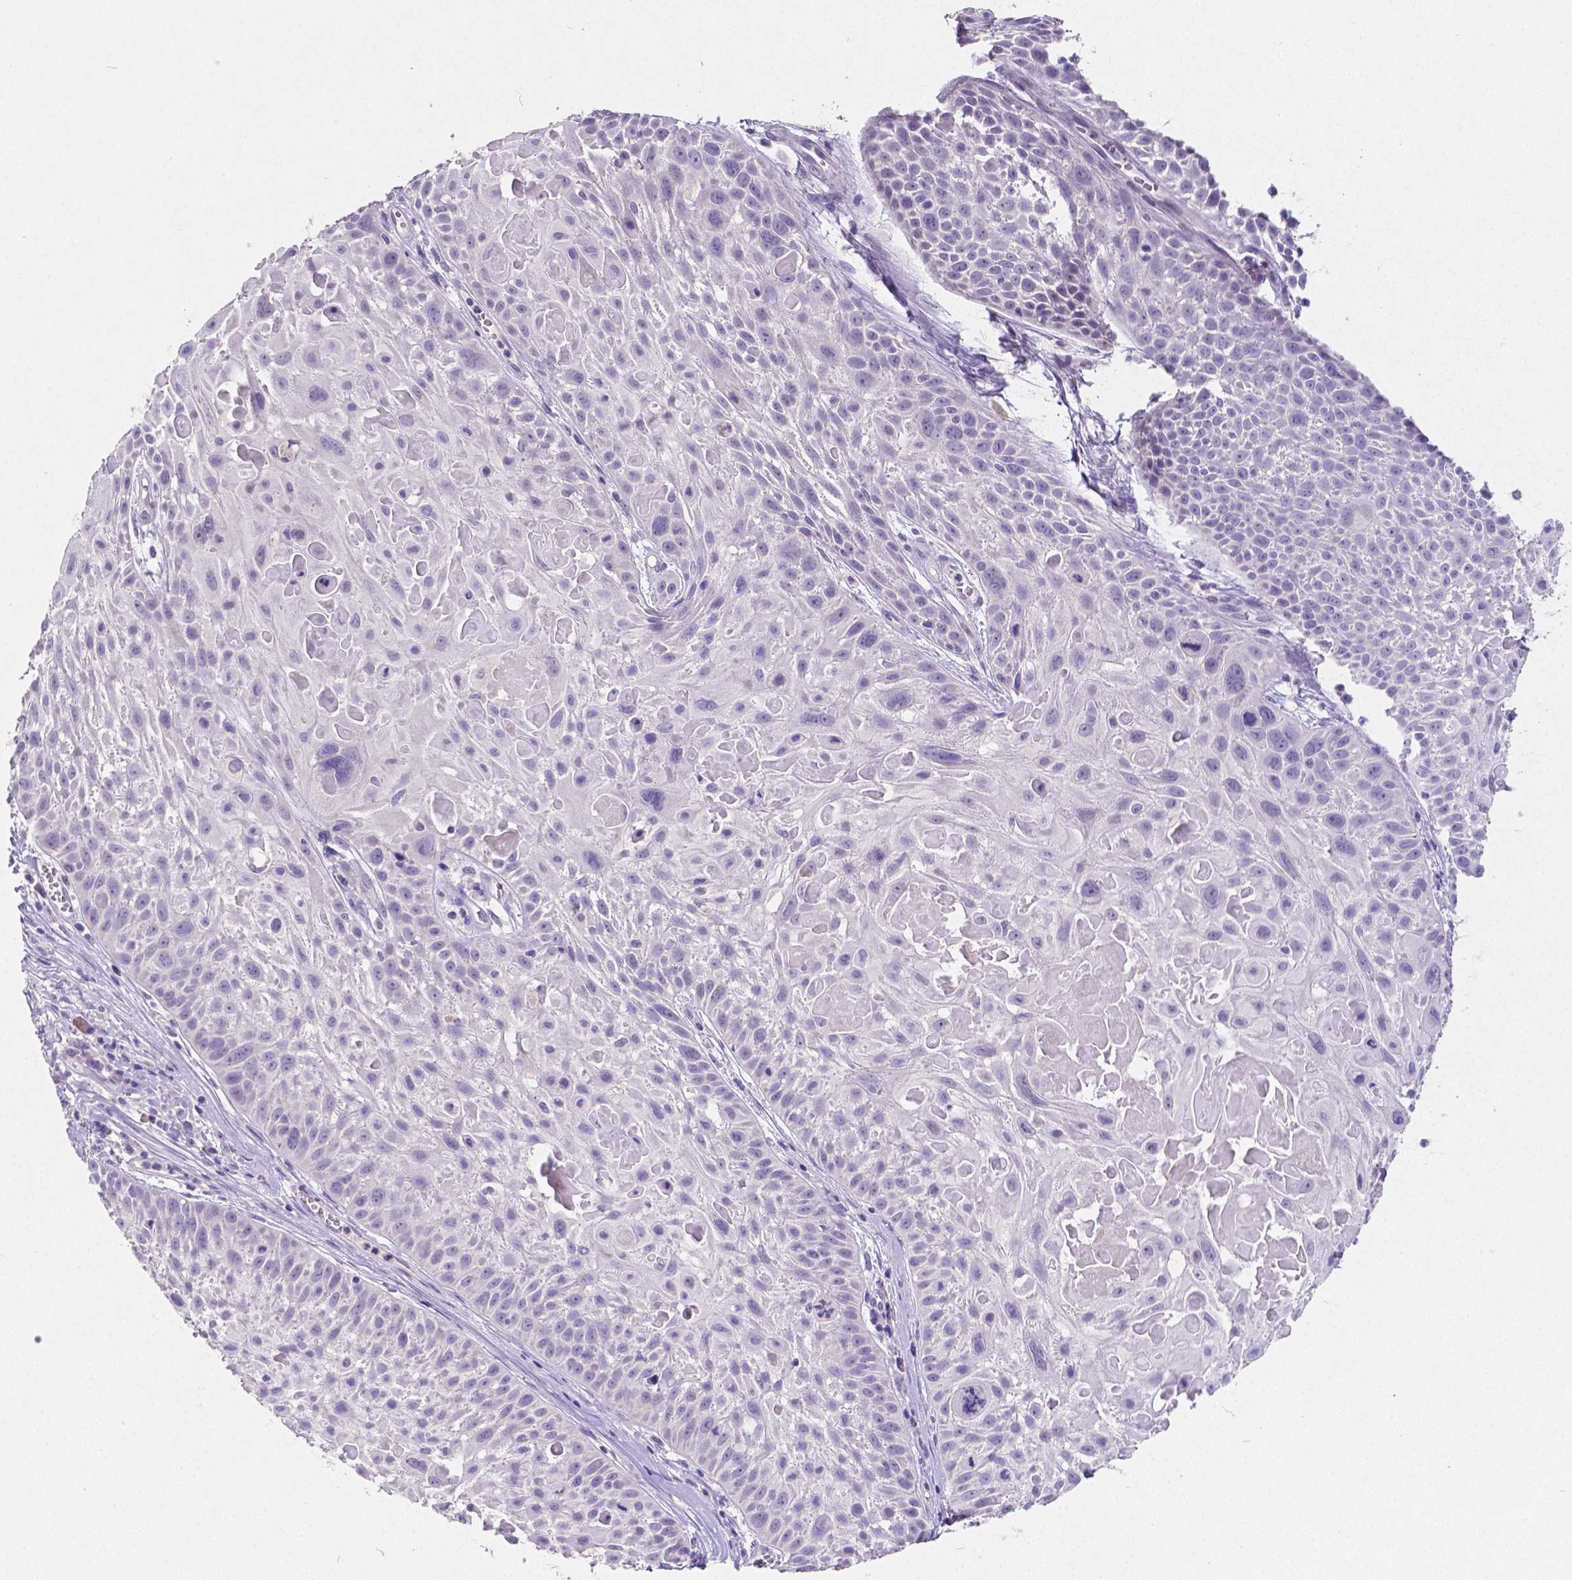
{"staining": {"intensity": "negative", "quantity": "none", "location": "none"}, "tissue": "skin cancer", "cell_type": "Tumor cells", "image_type": "cancer", "snomed": [{"axis": "morphology", "description": "Squamous cell carcinoma, NOS"}, {"axis": "topography", "description": "Skin"}, {"axis": "topography", "description": "Anal"}], "caption": "This photomicrograph is of skin cancer stained with immunohistochemistry to label a protein in brown with the nuclei are counter-stained blue. There is no positivity in tumor cells.", "gene": "SATB2", "patient": {"sex": "female", "age": 75}}